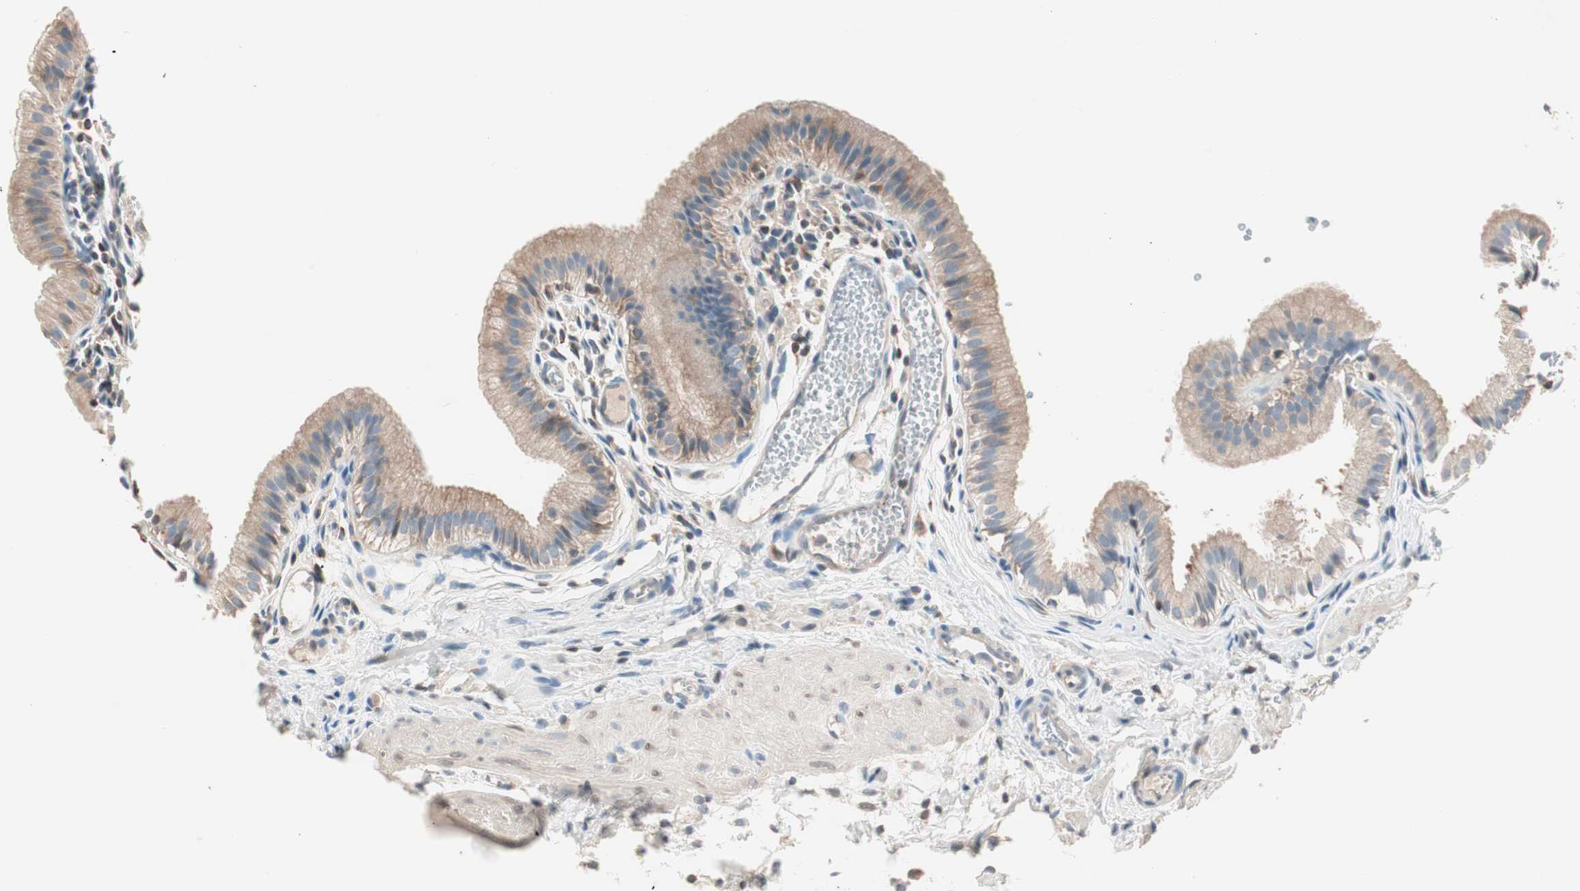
{"staining": {"intensity": "weak", "quantity": ">75%", "location": "cytoplasmic/membranous"}, "tissue": "gallbladder", "cell_type": "Glandular cells", "image_type": "normal", "snomed": [{"axis": "morphology", "description": "Normal tissue, NOS"}, {"axis": "topography", "description": "Gallbladder"}], "caption": "A micrograph of gallbladder stained for a protein displays weak cytoplasmic/membranous brown staining in glandular cells.", "gene": "RAD54B", "patient": {"sex": "female", "age": 26}}